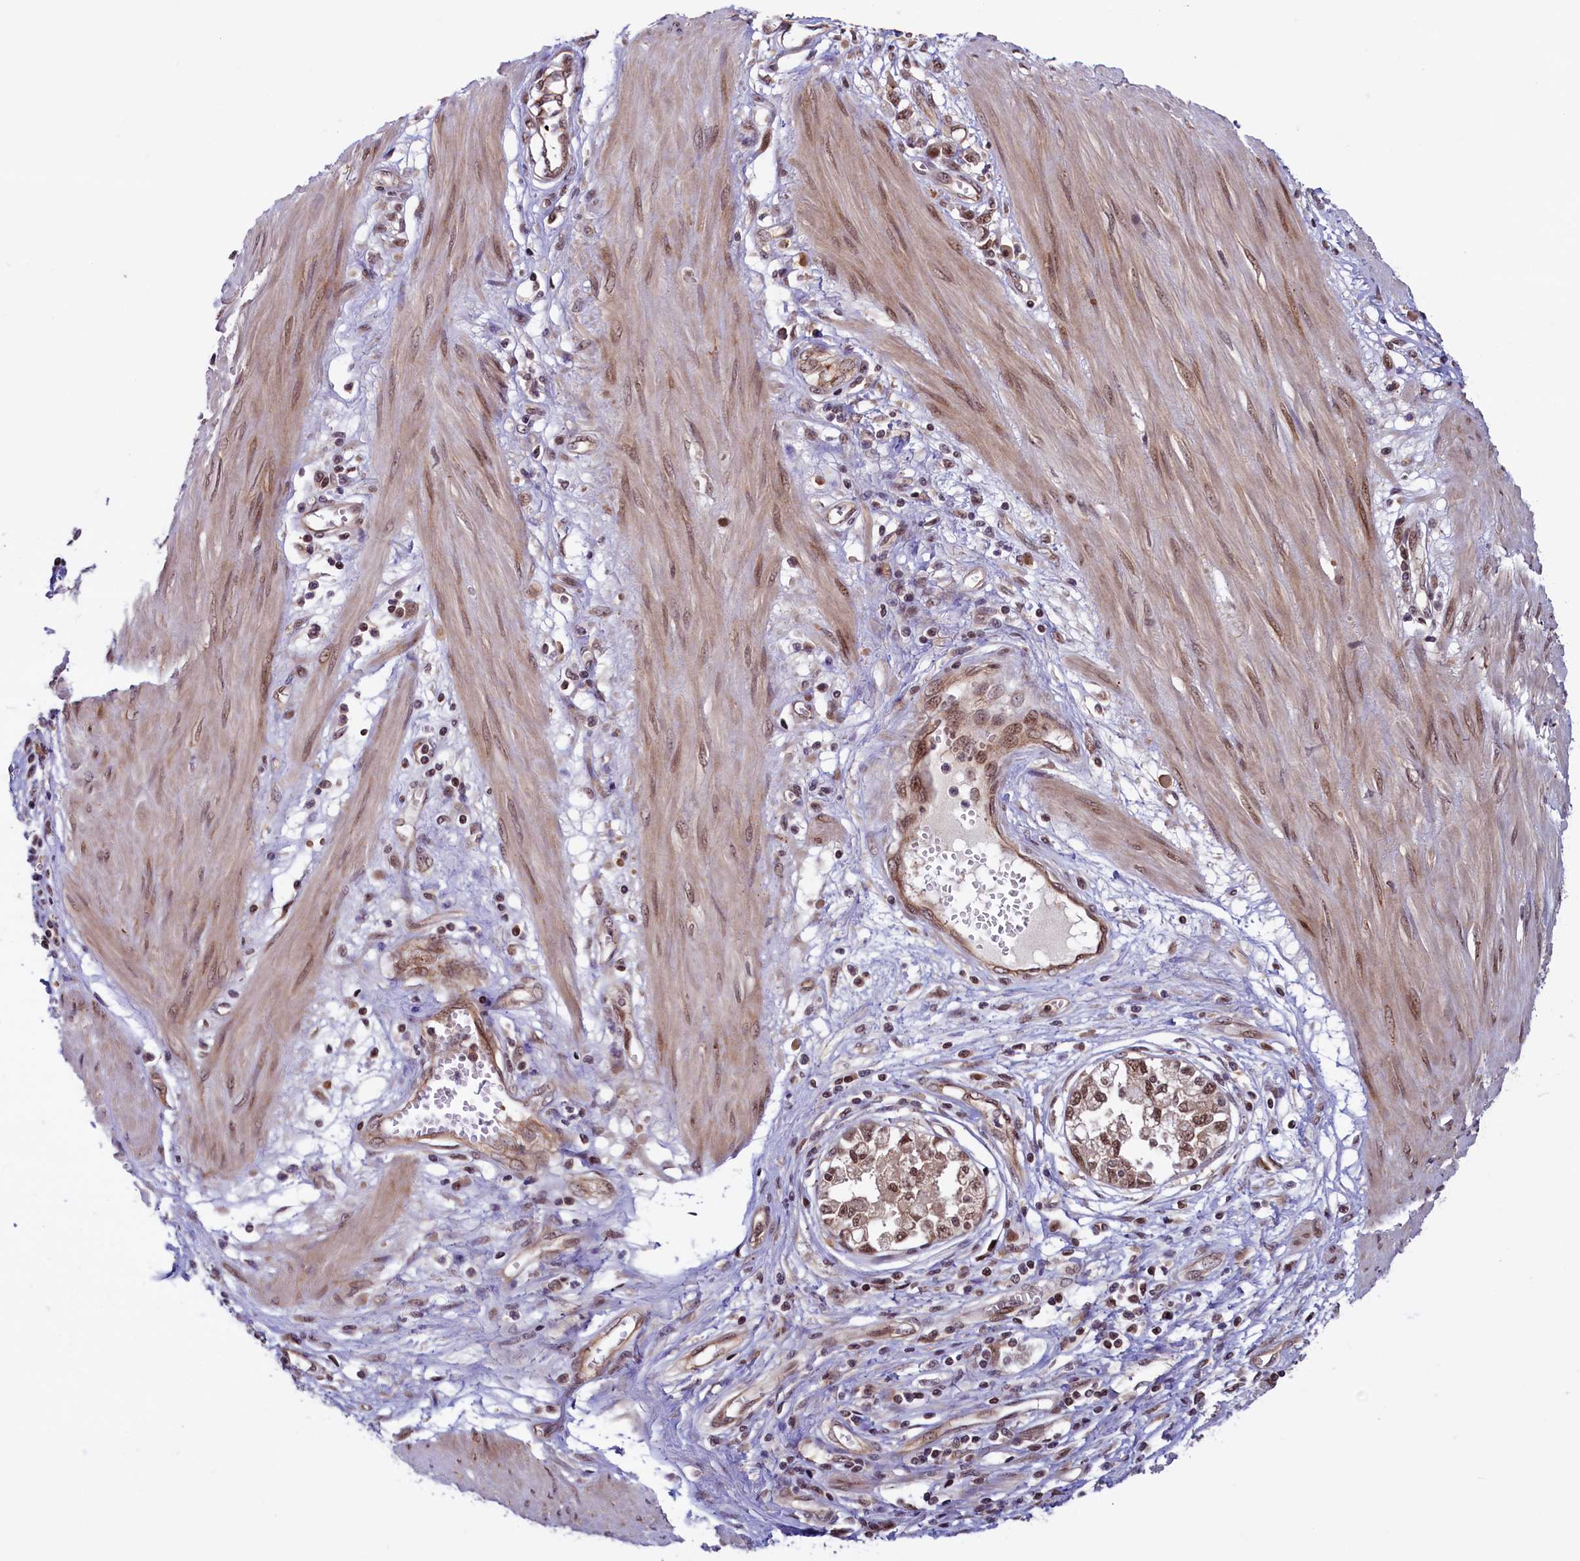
{"staining": {"intensity": "moderate", "quantity": ">75%", "location": "cytoplasmic/membranous,nuclear"}, "tissue": "stomach cancer", "cell_type": "Tumor cells", "image_type": "cancer", "snomed": [{"axis": "morphology", "description": "Adenocarcinoma, NOS"}, {"axis": "topography", "description": "Stomach"}], "caption": "Approximately >75% of tumor cells in human stomach cancer (adenocarcinoma) exhibit moderate cytoplasmic/membranous and nuclear protein expression as visualized by brown immunohistochemical staining.", "gene": "SLC7A6OS", "patient": {"sex": "female", "age": 76}}